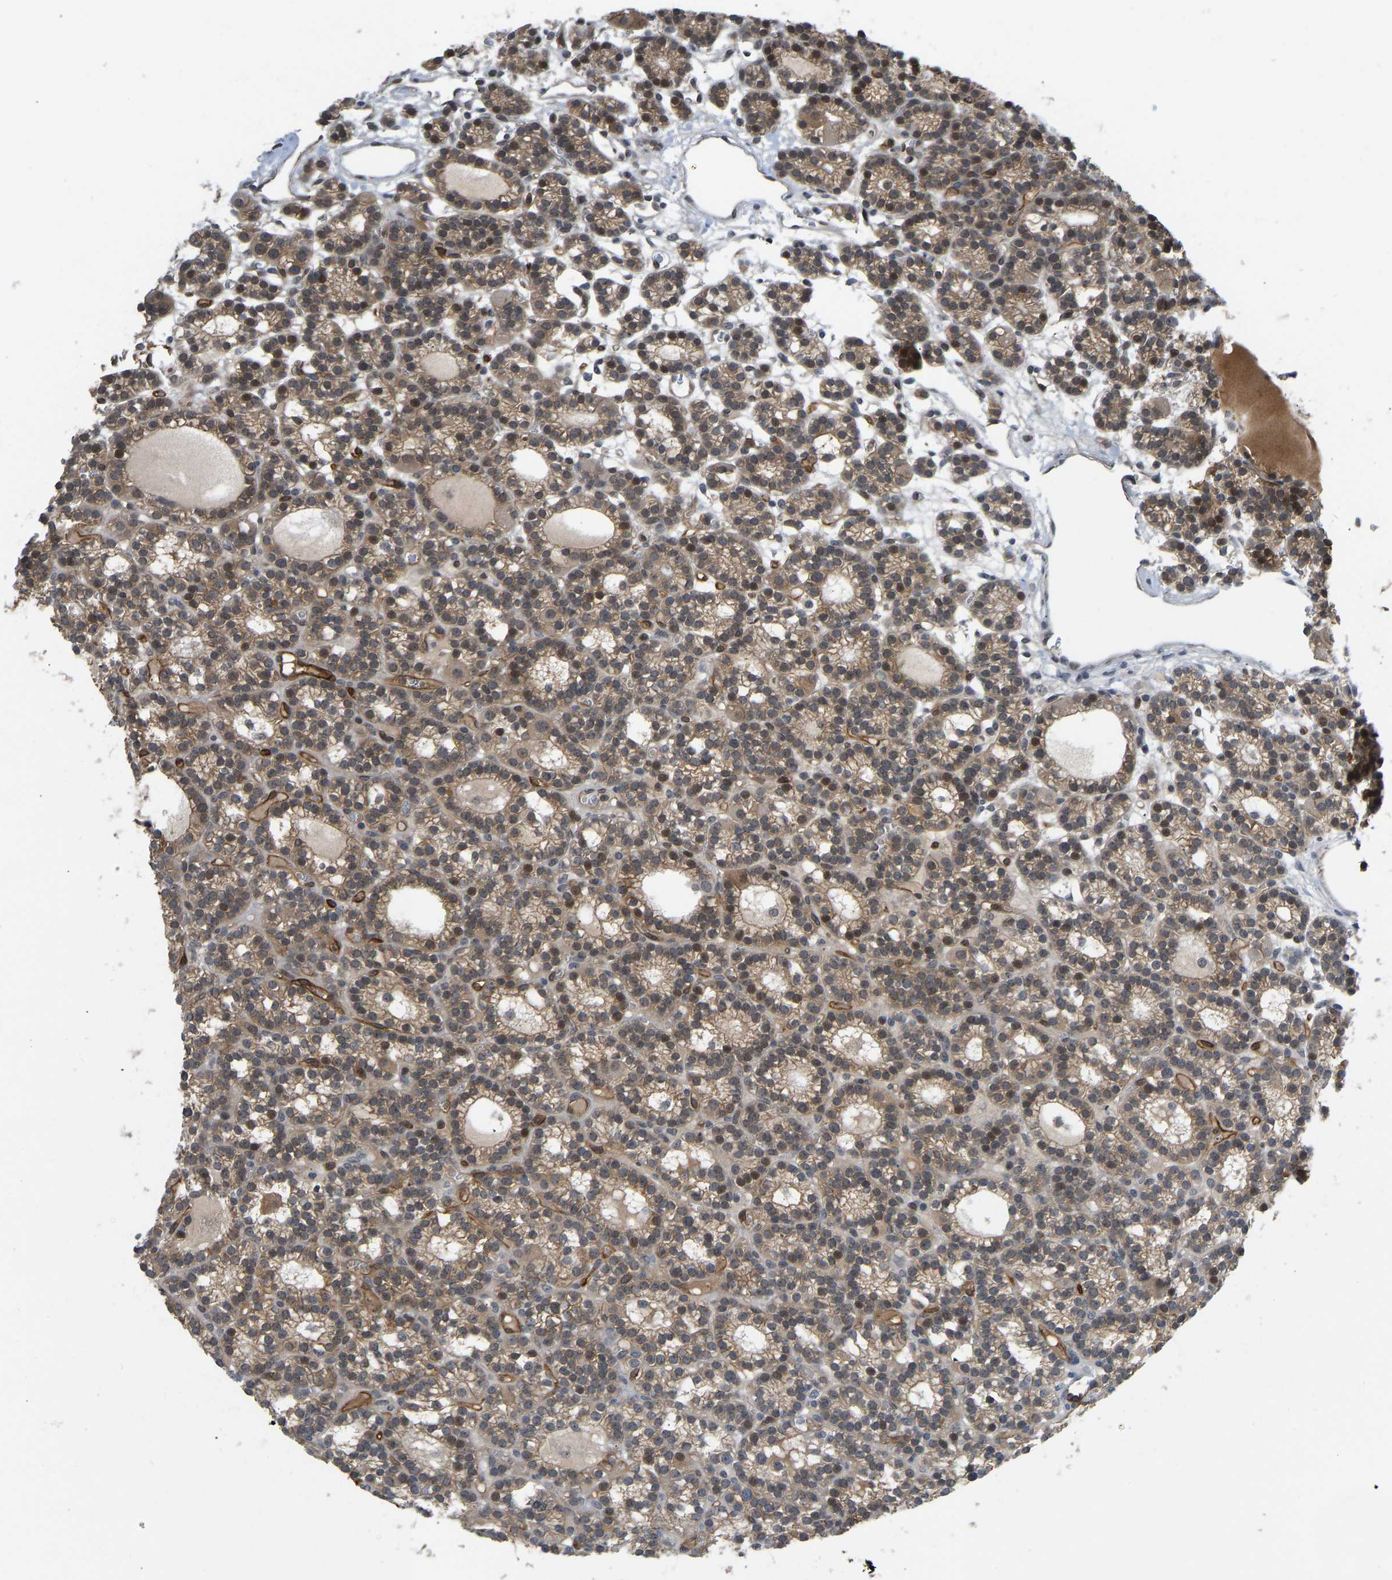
{"staining": {"intensity": "moderate", "quantity": ">75%", "location": "cytoplasmic/membranous,nuclear"}, "tissue": "parathyroid gland", "cell_type": "Glandular cells", "image_type": "normal", "snomed": [{"axis": "morphology", "description": "Normal tissue, NOS"}, {"axis": "morphology", "description": "Adenoma, NOS"}, {"axis": "topography", "description": "Parathyroid gland"}], "caption": "Brown immunohistochemical staining in normal human parathyroid gland displays moderate cytoplasmic/membranous,nuclear positivity in about >75% of glandular cells.", "gene": "CCT8", "patient": {"sex": "female", "age": 58}}